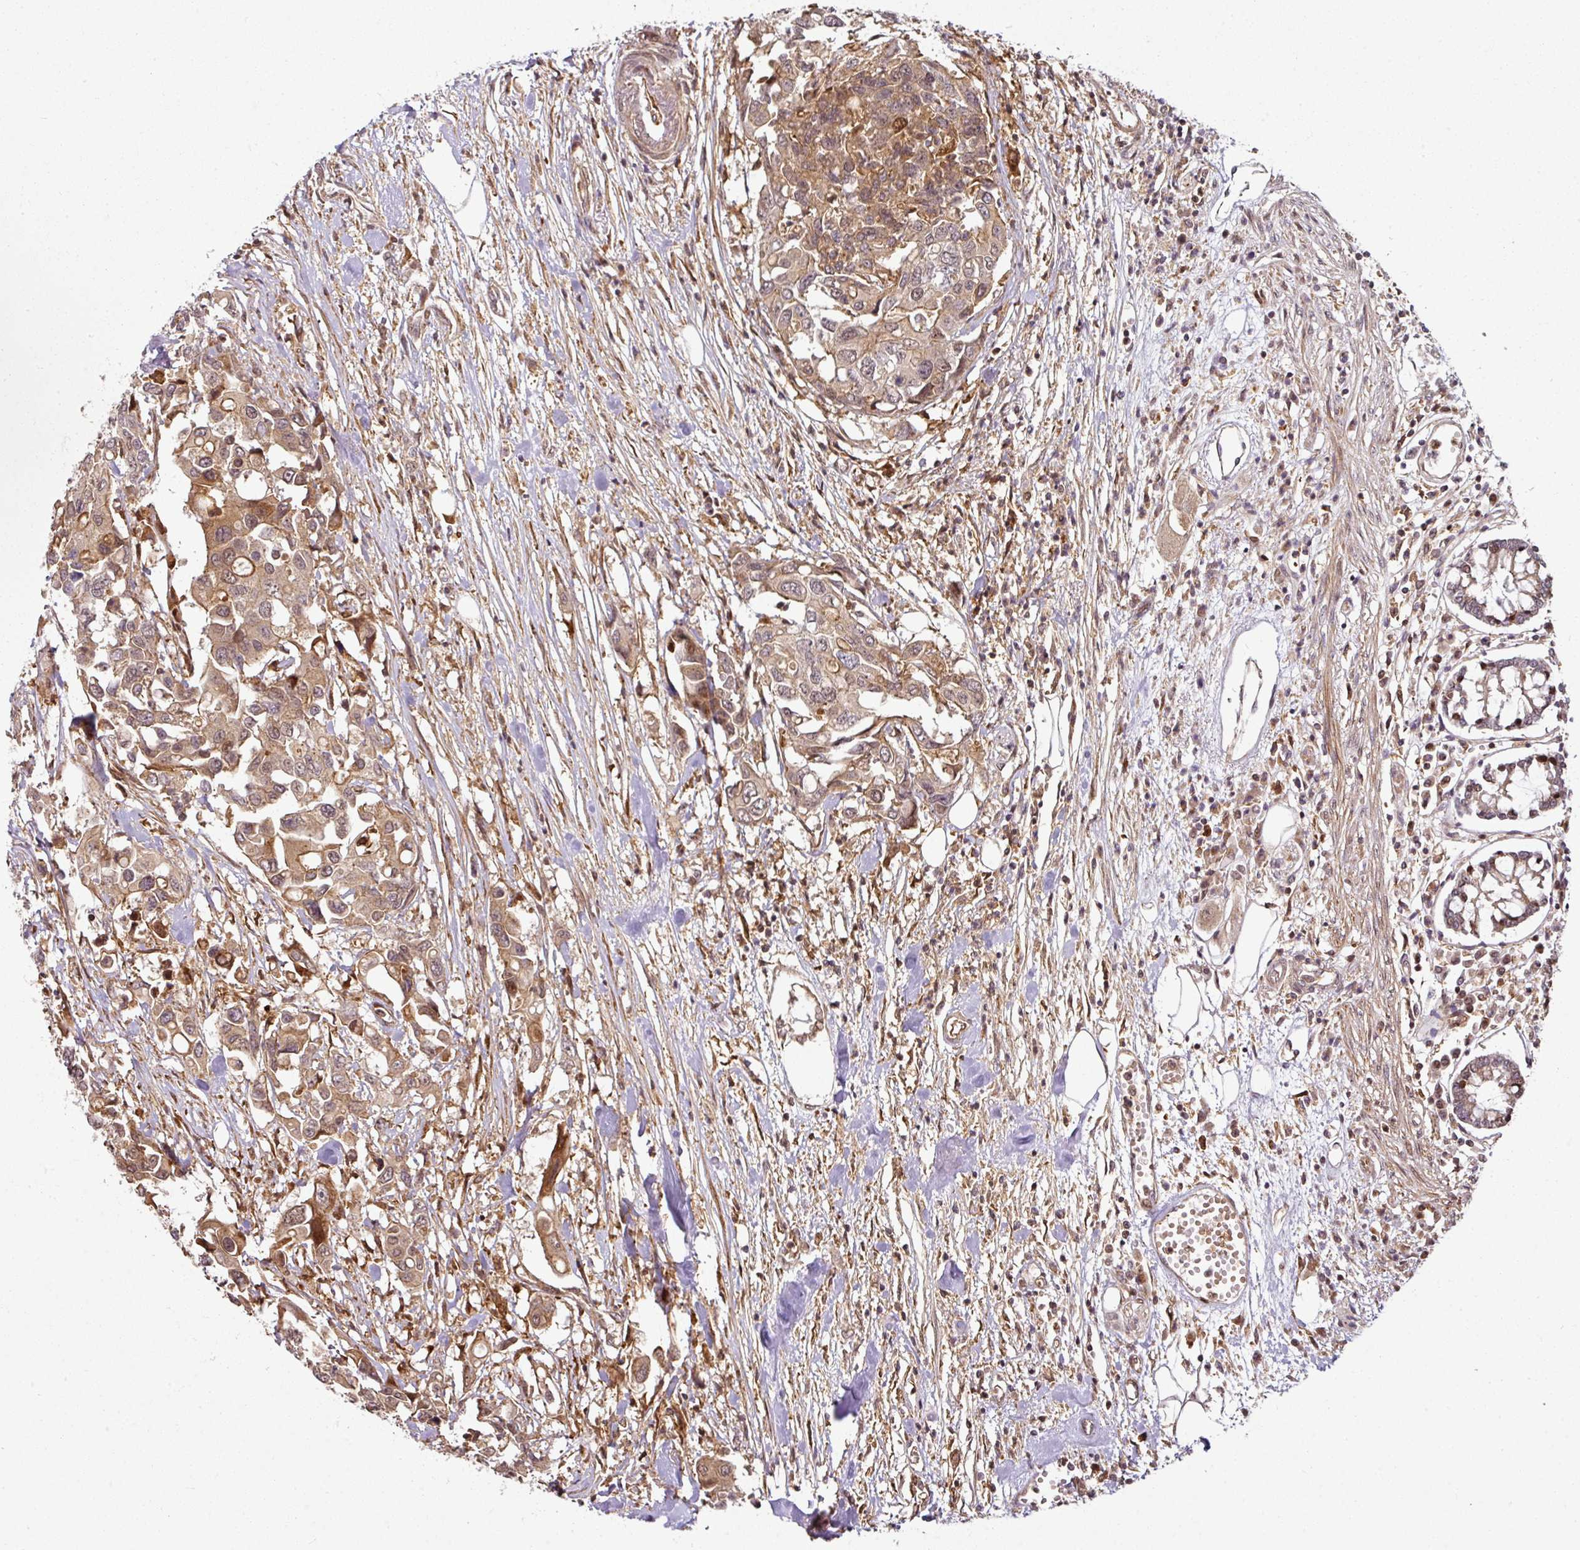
{"staining": {"intensity": "moderate", "quantity": ">75%", "location": "cytoplasmic/membranous,nuclear"}, "tissue": "colorectal cancer", "cell_type": "Tumor cells", "image_type": "cancer", "snomed": [{"axis": "morphology", "description": "Adenocarcinoma, NOS"}, {"axis": "topography", "description": "Colon"}], "caption": "Protein staining exhibits moderate cytoplasmic/membranous and nuclear positivity in about >75% of tumor cells in colorectal cancer. The staining was performed using DAB to visualize the protein expression in brown, while the nuclei were stained in blue with hematoxylin (Magnification: 20x).", "gene": "ATAT1", "patient": {"sex": "male", "age": 77}}